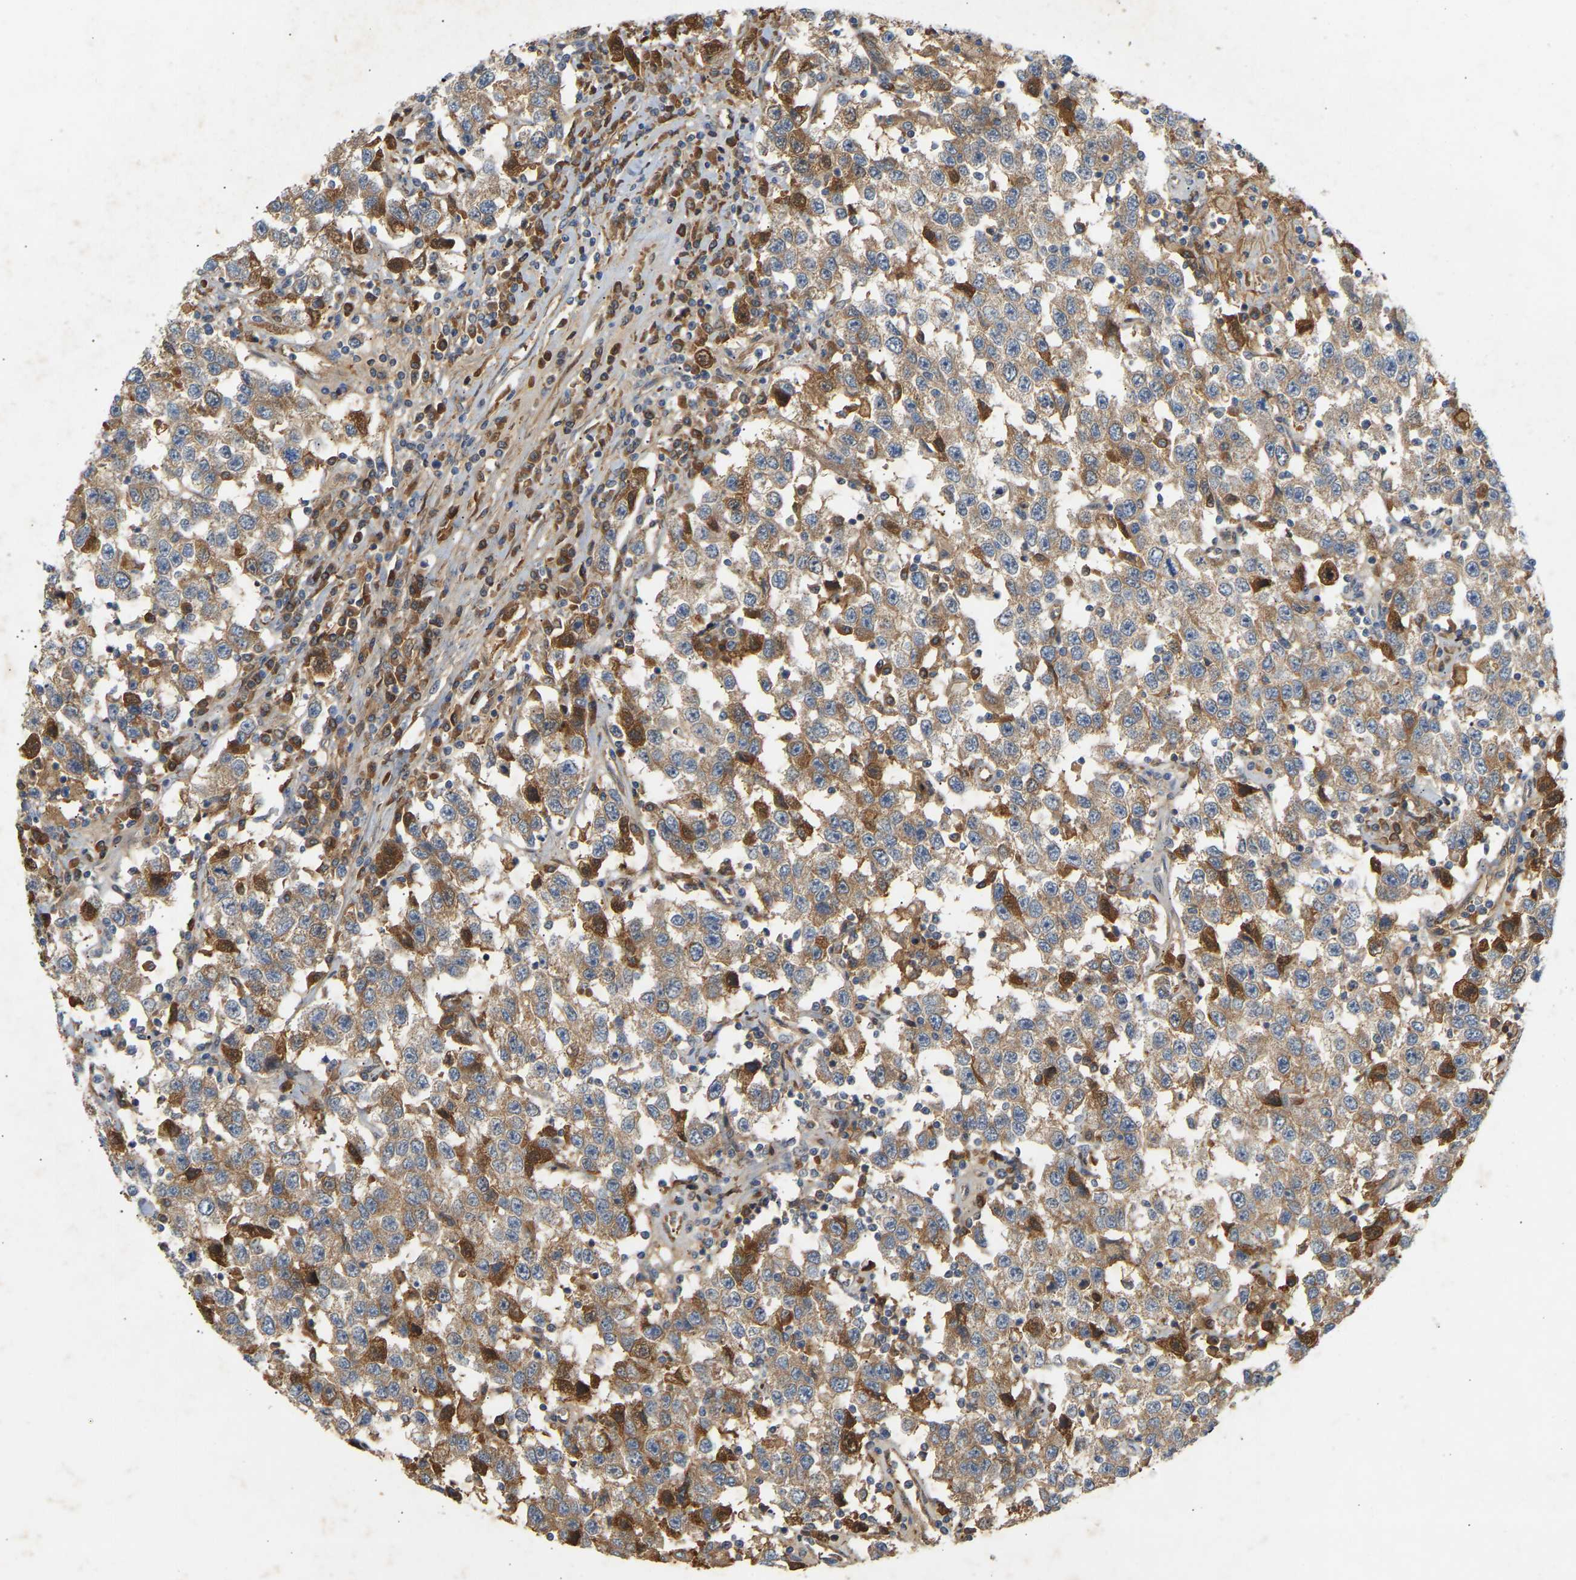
{"staining": {"intensity": "moderate", "quantity": ">75%", "location": "cytoplasmic/membranous"}, "tissue": "testis cancer", "cell_type": "Tumor cells", "image_type": "cancer", "snomed": [{"axis": "morphology", "description": "Seminoma, NOS"}, {"axis": "topography", "description": "Testis"}], "caption": "The image reveals staining of testis cancer (seminoma), revealing moderate cytoplasmic/membranous protein expression (brown color) within tumor cells.", "gene": "PTCD1", "patient": {"sex": "male", "age": 41}}